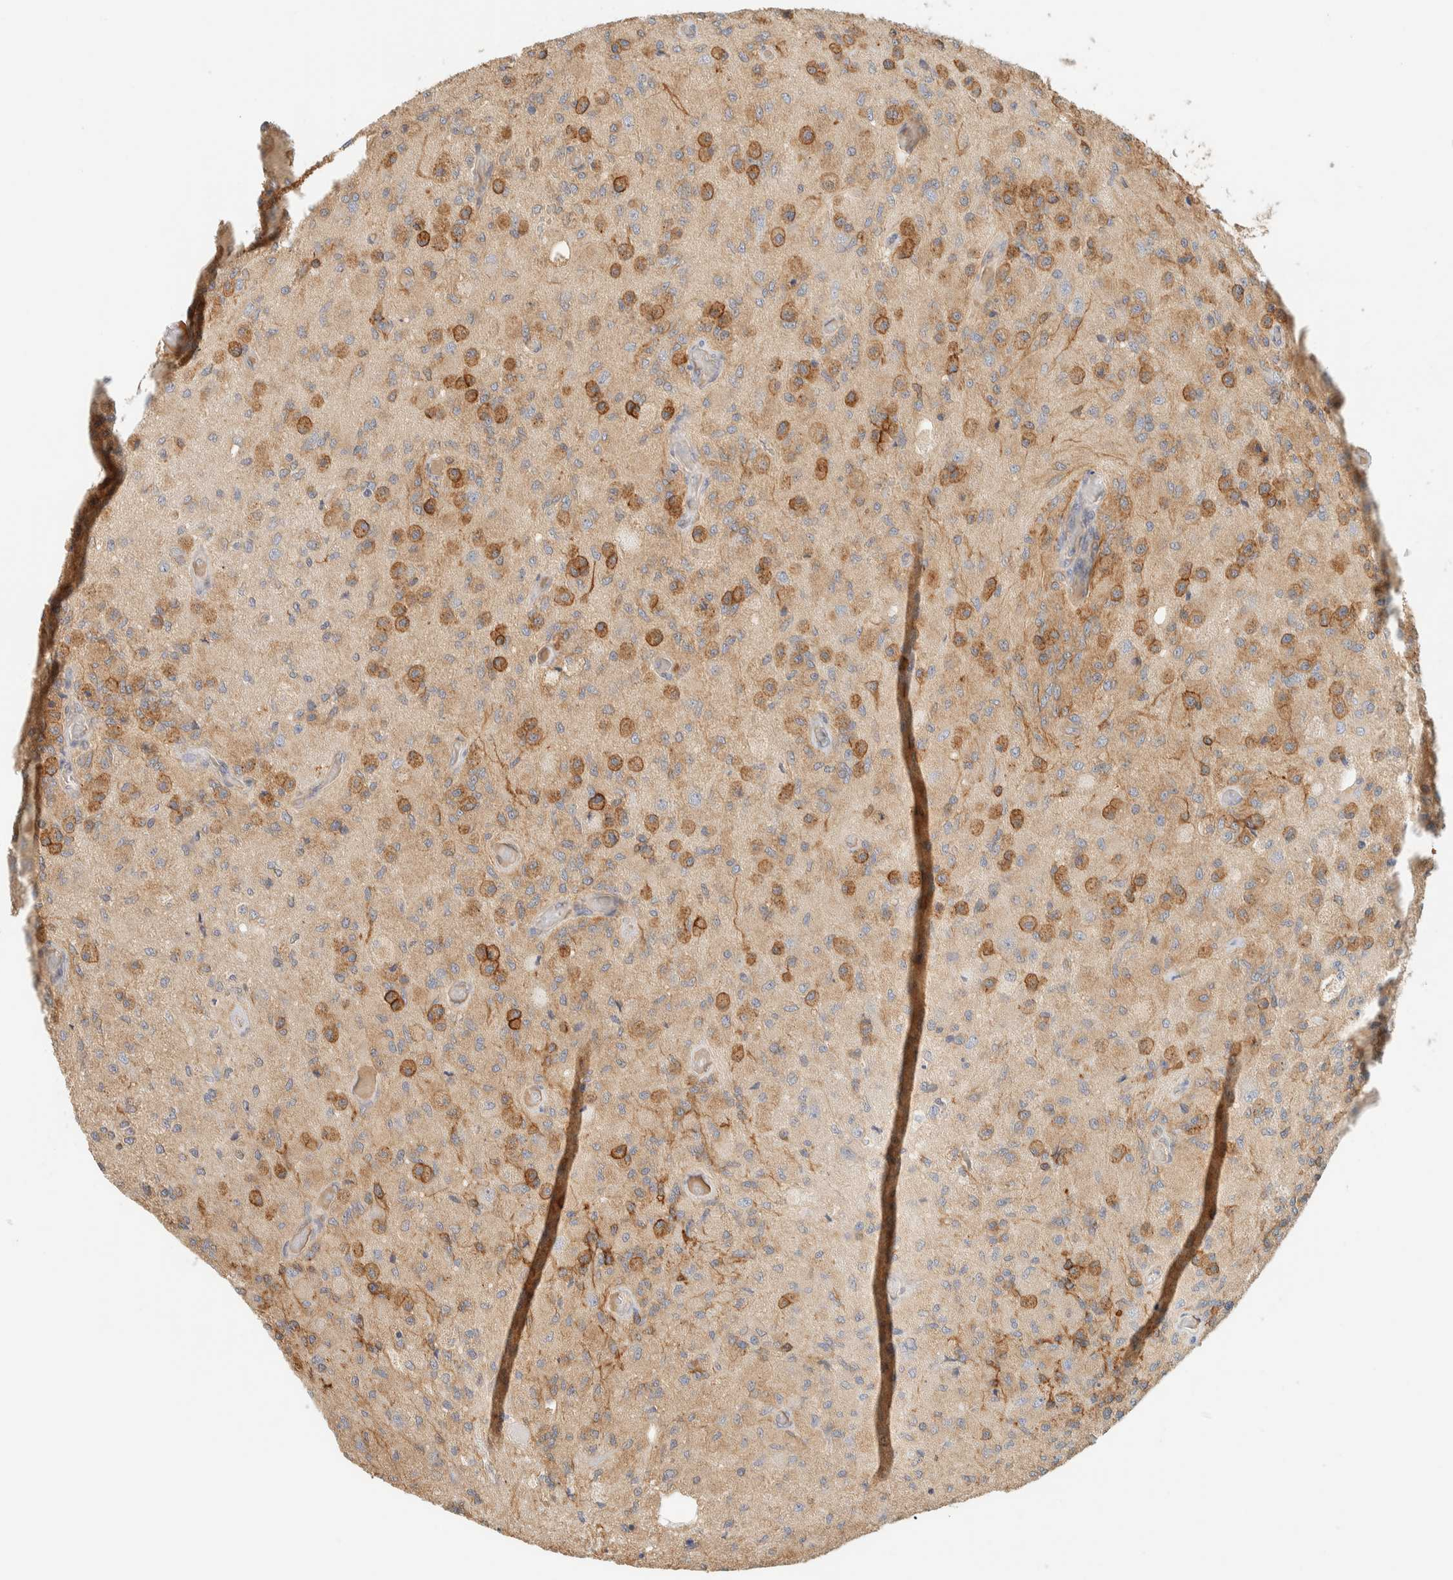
{"staining": {"intensity": "weak", "quantity": "25%-75%", "location": "cytoplasmic/membranous"}, "tissue": "glioma", "cell_type": "Tumor cells", "image_type": "cancer", "snomed": [{"axis": "morphology", "description": "Normal tissue, NOS"}, {"axis": "morphology", "description": "Glioma, malignant, High grade"}, {"axis": "topography", "description": "Cerebral cortex"}], "caption": "IHC staining of glioma, which displays low levels of weak cytoplasmic/membranous positivity in approximately 25%-75% of tumor cells indicating weak cytoplasmic/membranous protein expression. The staining was performed using DAB (brown) for protein detection and nuclei were counterstained in hematoxylin (blue).", "gene": "LIMA1", "patient": {"sex": "male", "age": 77}}